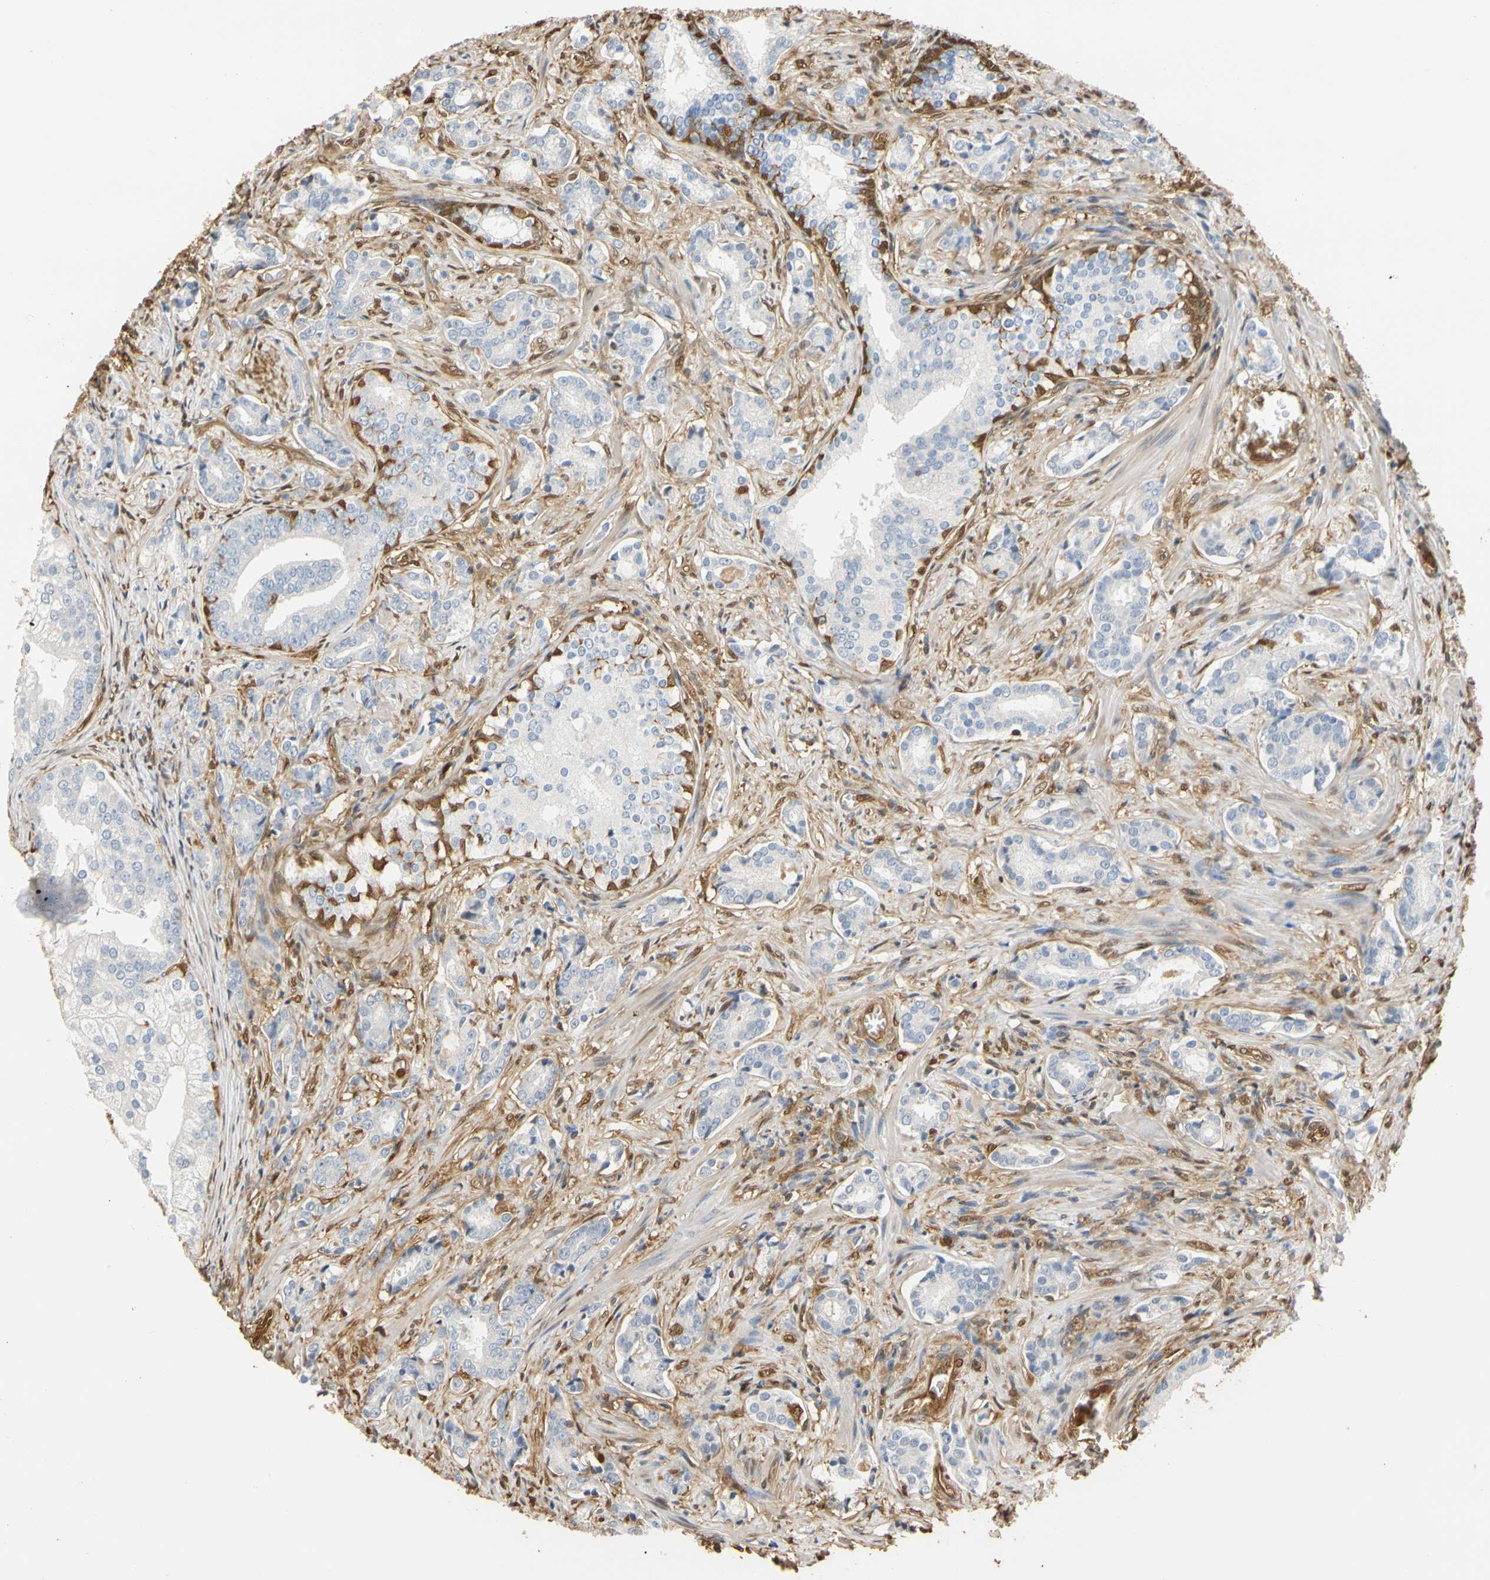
{"staining": {"intensity": "negative", "quantity": "none", "location": "none"}, "tissue": "prostate cancer", "cell_type": "Tumor cells", "image_type": "cancer", "snomed": [{"axis": "morphology", "description": "Adenocarcinoma, Low grade"}, {"axis": "topography", "description": "Prostate"}], "caption": "Prostate adenocarcinoma (low-grade) was stained to show a protein in brown. There is no significant positivity in tumor cells.", "gene": "S100A6", "patient": {"sex": "male", "age": 58}}